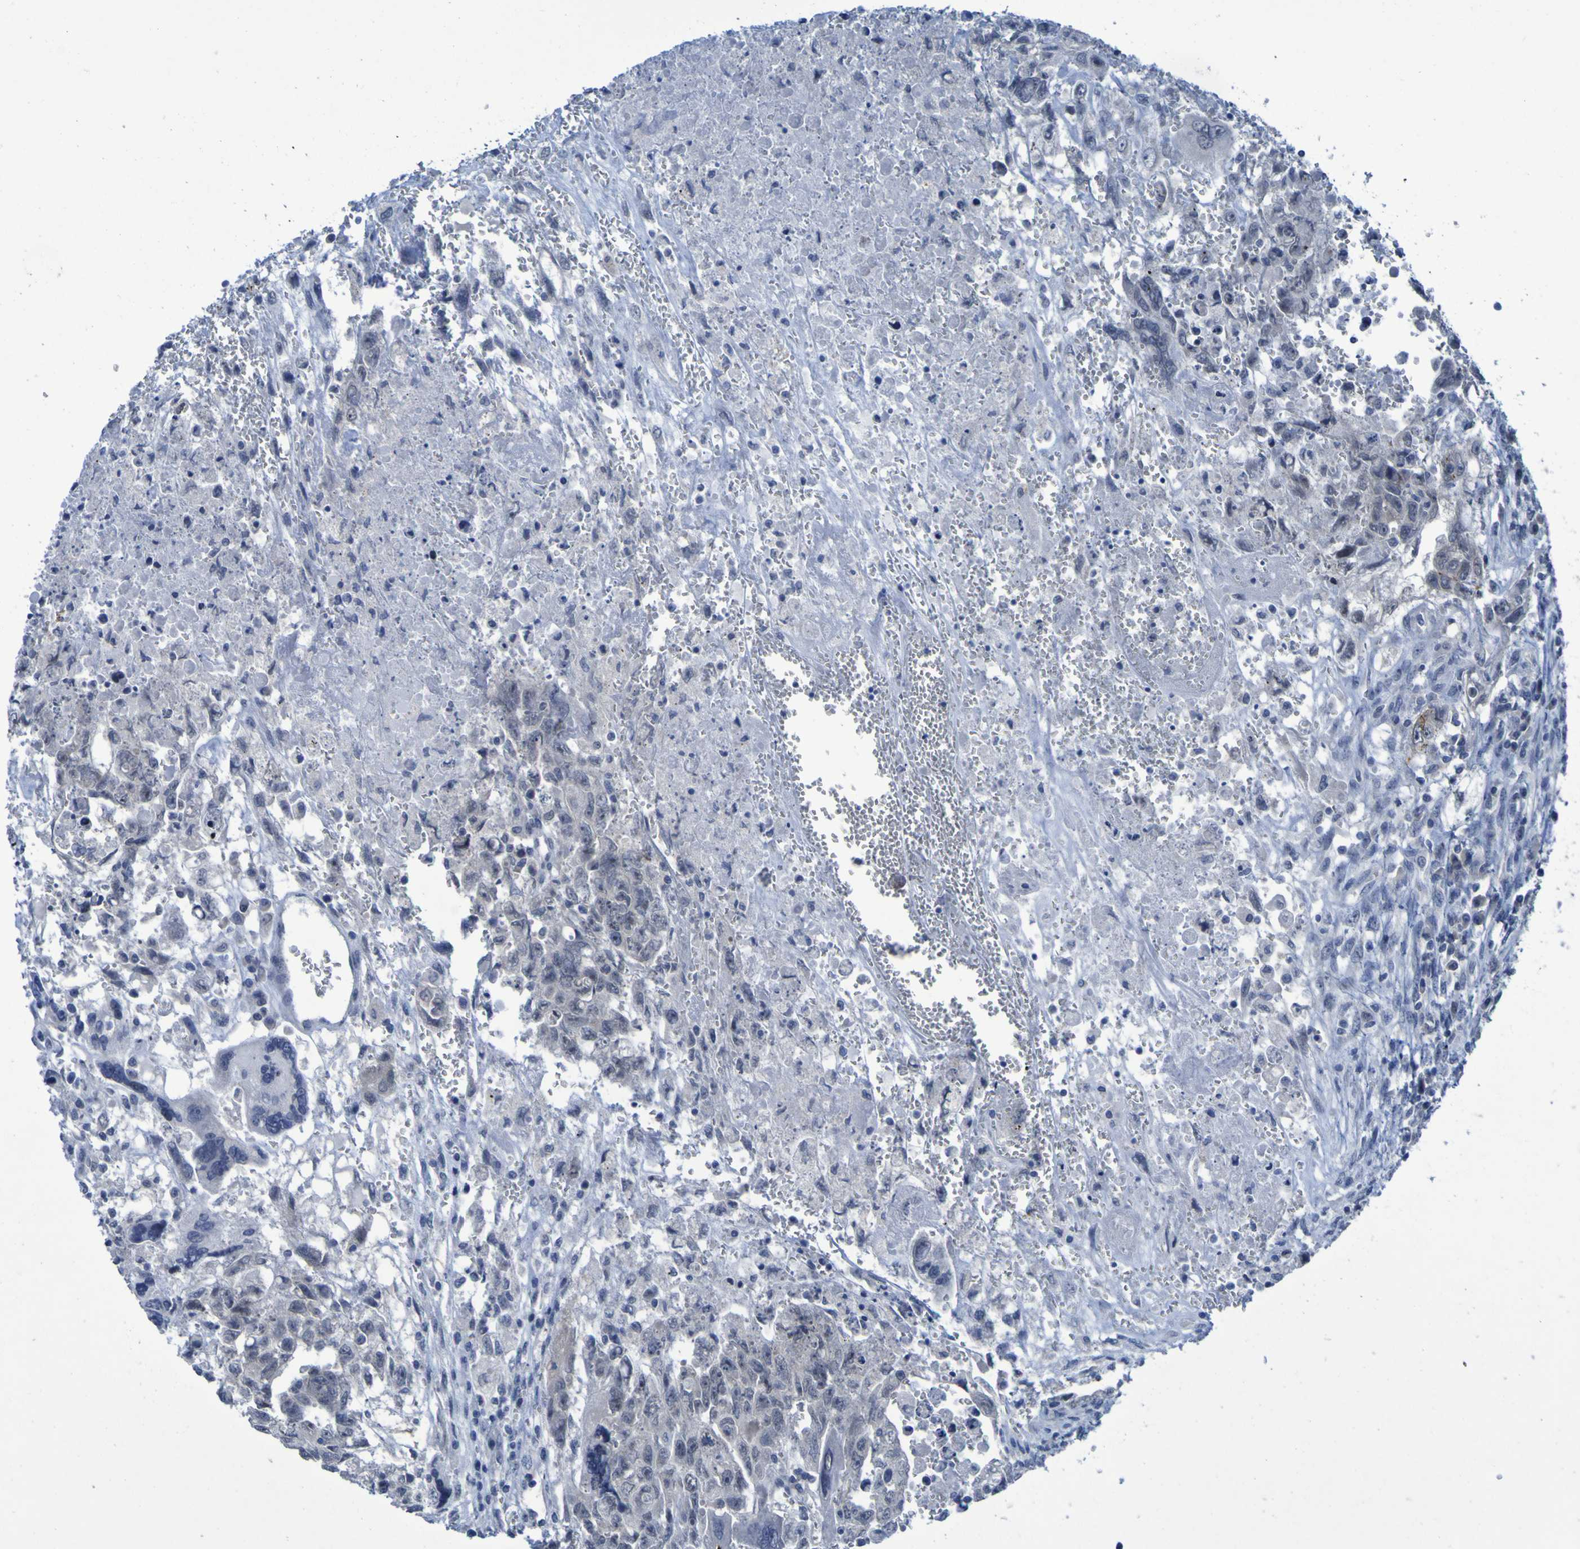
{"staining": {"intensity": "negative", "quantity": "none", "location": "none"}, "tissue": "testis cancer", "cell_type": "Tumor cells", "image_type": "cancer", "snomed": [{"axis": "morphology", "description": "Carcinoma, Embryonal, NOS"}, {"axis": "topography", "description": "Testis"}], "caption": "High magnification brightfield microscopy of testis embryonal carcinoma stained with DAB (3,3'-diaminobenzidine) (brown) and counterstained with hematoxylin (blue): tumor cells show no significant expression.", "gene": "CLDN18", "patient": {"sex": "male", "age": 28}}